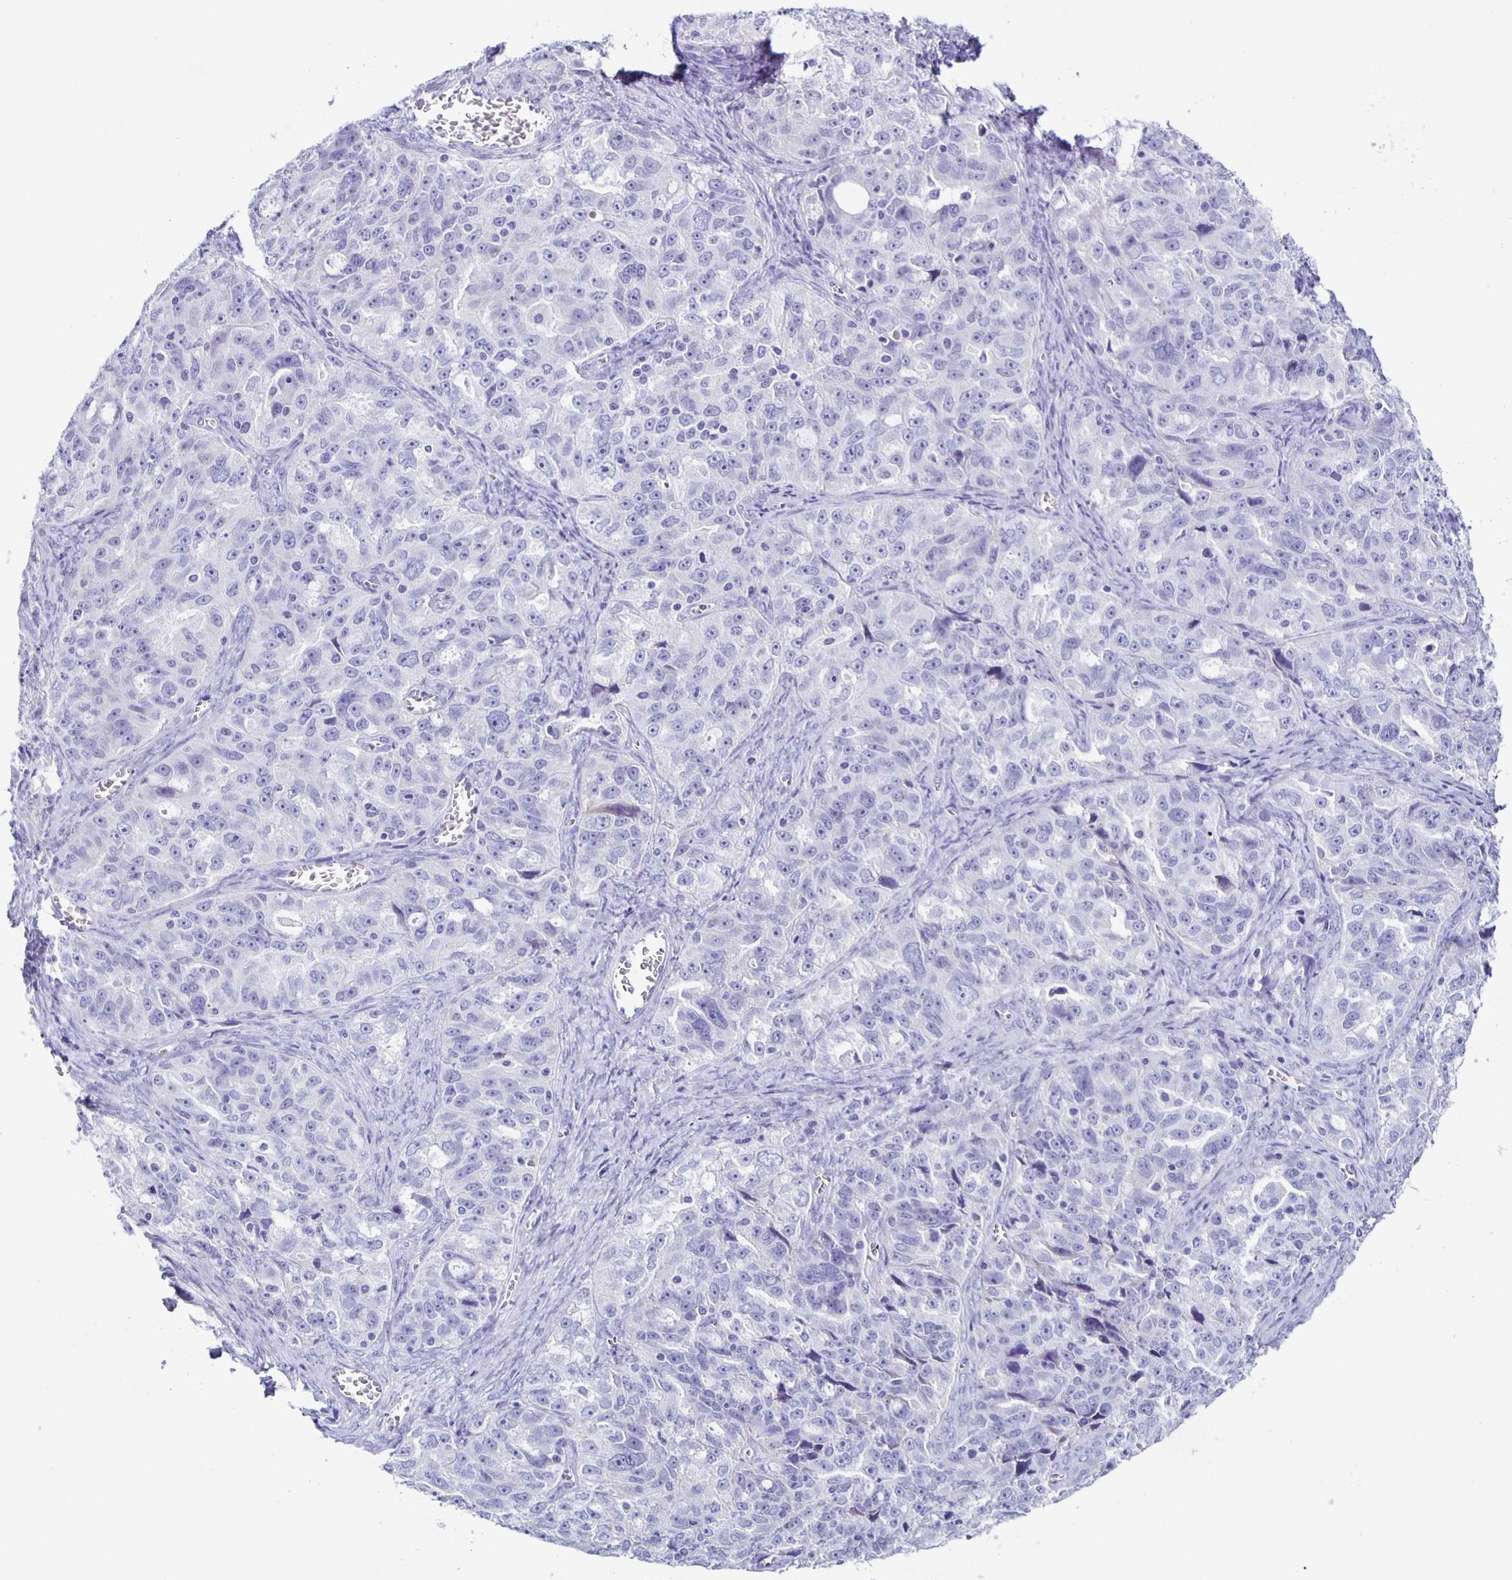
{"staining": {"intensity": "negative", "quantity": "none", "location": "none"}, "tissue": "ovarian cancer", "cell_type": "Tumor cells", "image_type": "cancer", "snomed": [{"axis": "morphology", "description": "Cystadenocarcinoma, serous, NOS"}, {"axis": "topography", "description": "Ovary"}], "caption": "This is an immunohistochemistry histopathology image of serous cystadenocarcinoma (ovarian). There is no positivity in tumor cells.", "gene": "AQP6", "patient": {"sex": "female", "age": 51}}